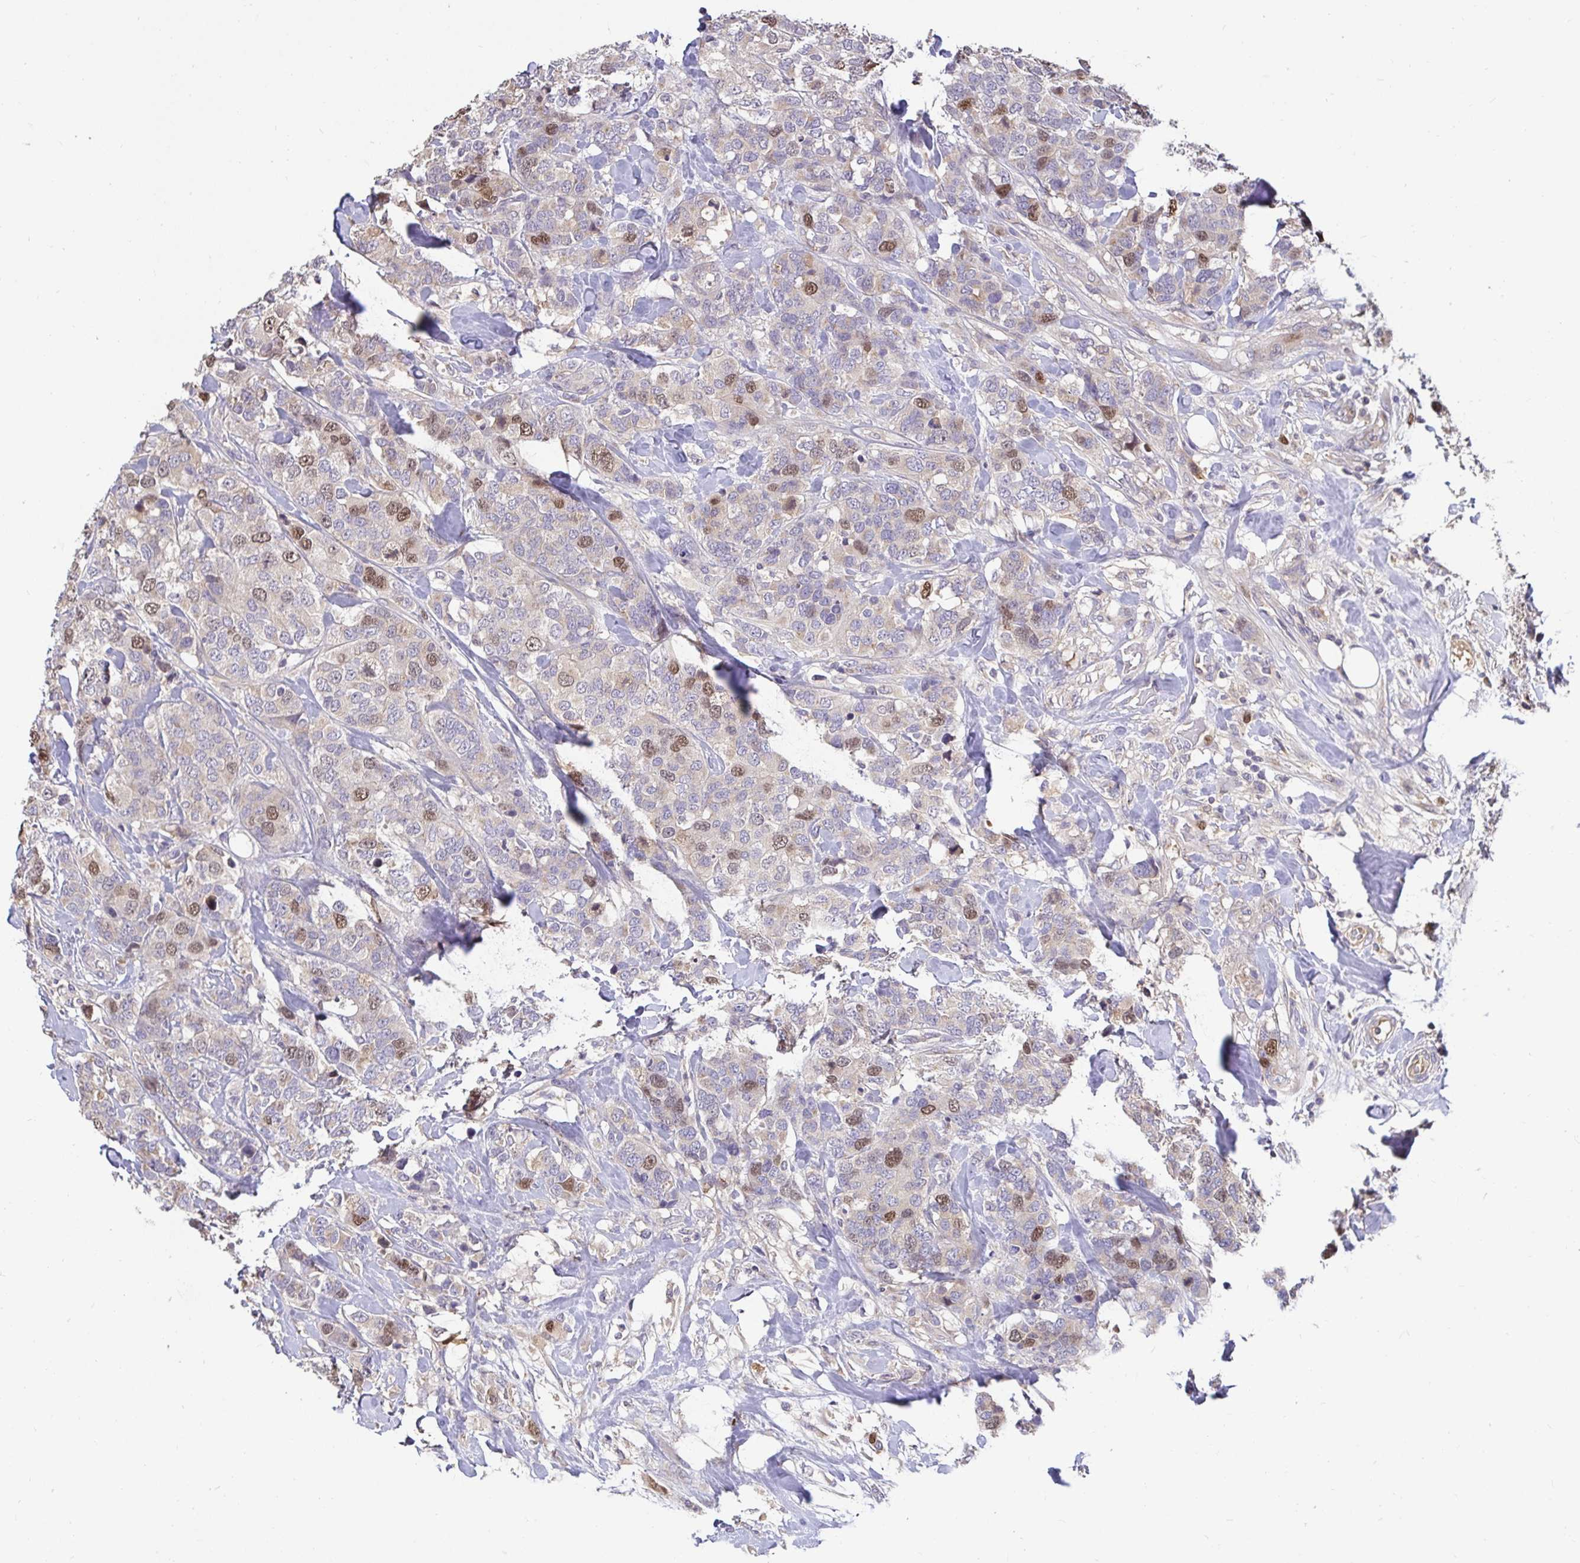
{"staining": {"intensity": "moderate", "quantity": "<25%", "location": "nuclear"}, "tissue": "breast cancer", "cell_type": "Tumor cells", "image_type": "cancer", "snomed": [{"axis": "morphology", "description": "Lobular carcinoma"}, {"axis": "topography", "description": "Breast"}], "caption": "Human breast lobular carcinoma stained for a protein (brown) displays moderate nuclear positive positivity in approximately <25% of tumor cells.", "gene": "ANLN", "patient": {"sex": "female", "age": 59}}